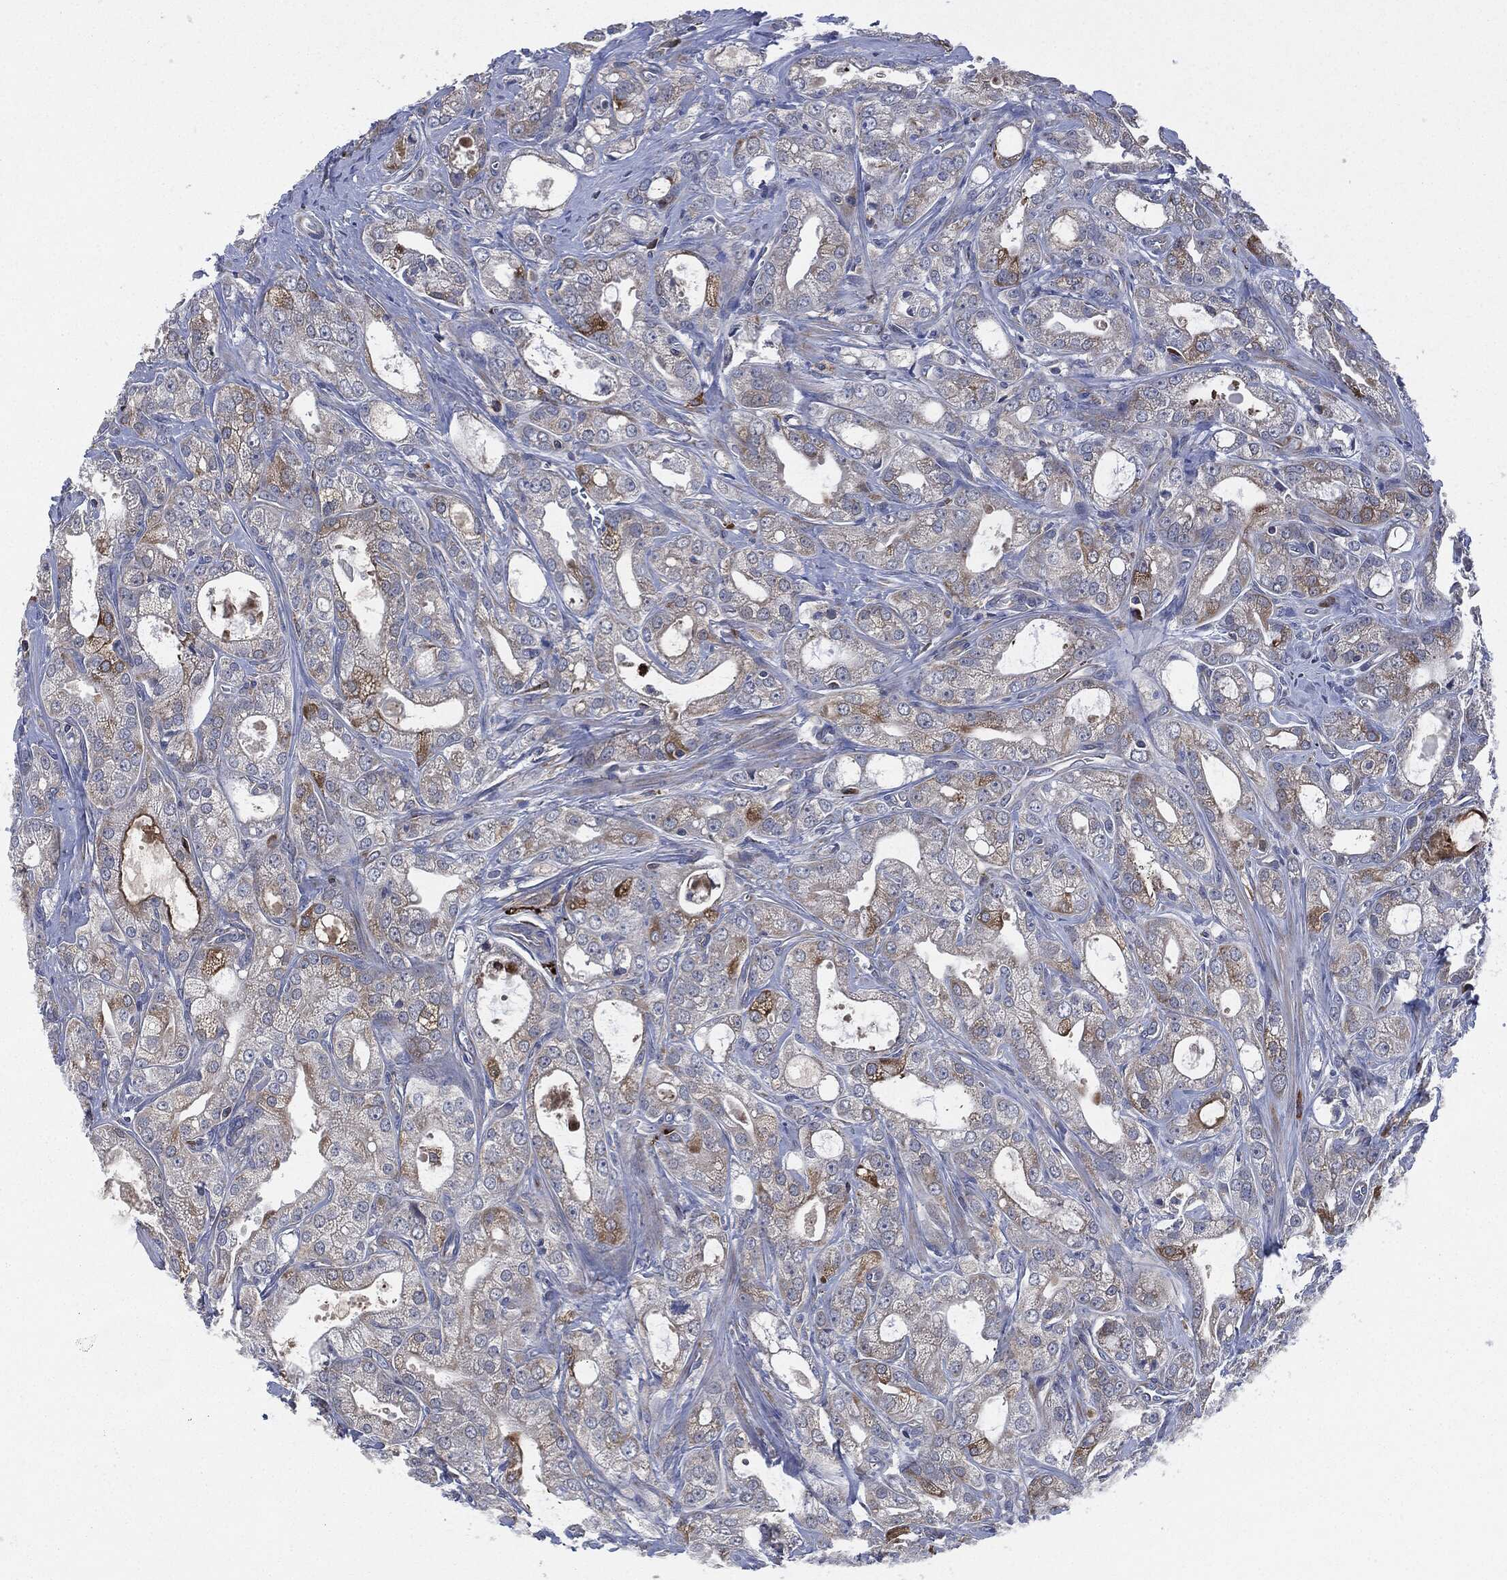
{"staining": {"intensity": "negative", "quantity": "none", "location": "none"}, "tissue": "prostate cancer", "cell_type": "Tumor cells", "image_type": "cancer", "snomed": [{"axis": "morphology", "description": "Adenocarcinoma, NOS"}, {"axis": "morphology", "description": "Adenocarcinoma, High grade"}, {"axis": "topography", "description": "Prostate"}], "caption": "Protein analysis of prostate cancer reveals no significant expression in tumor cells.", "gene": "TMEM11", "patient": {"sex": "male", "age": 70}}